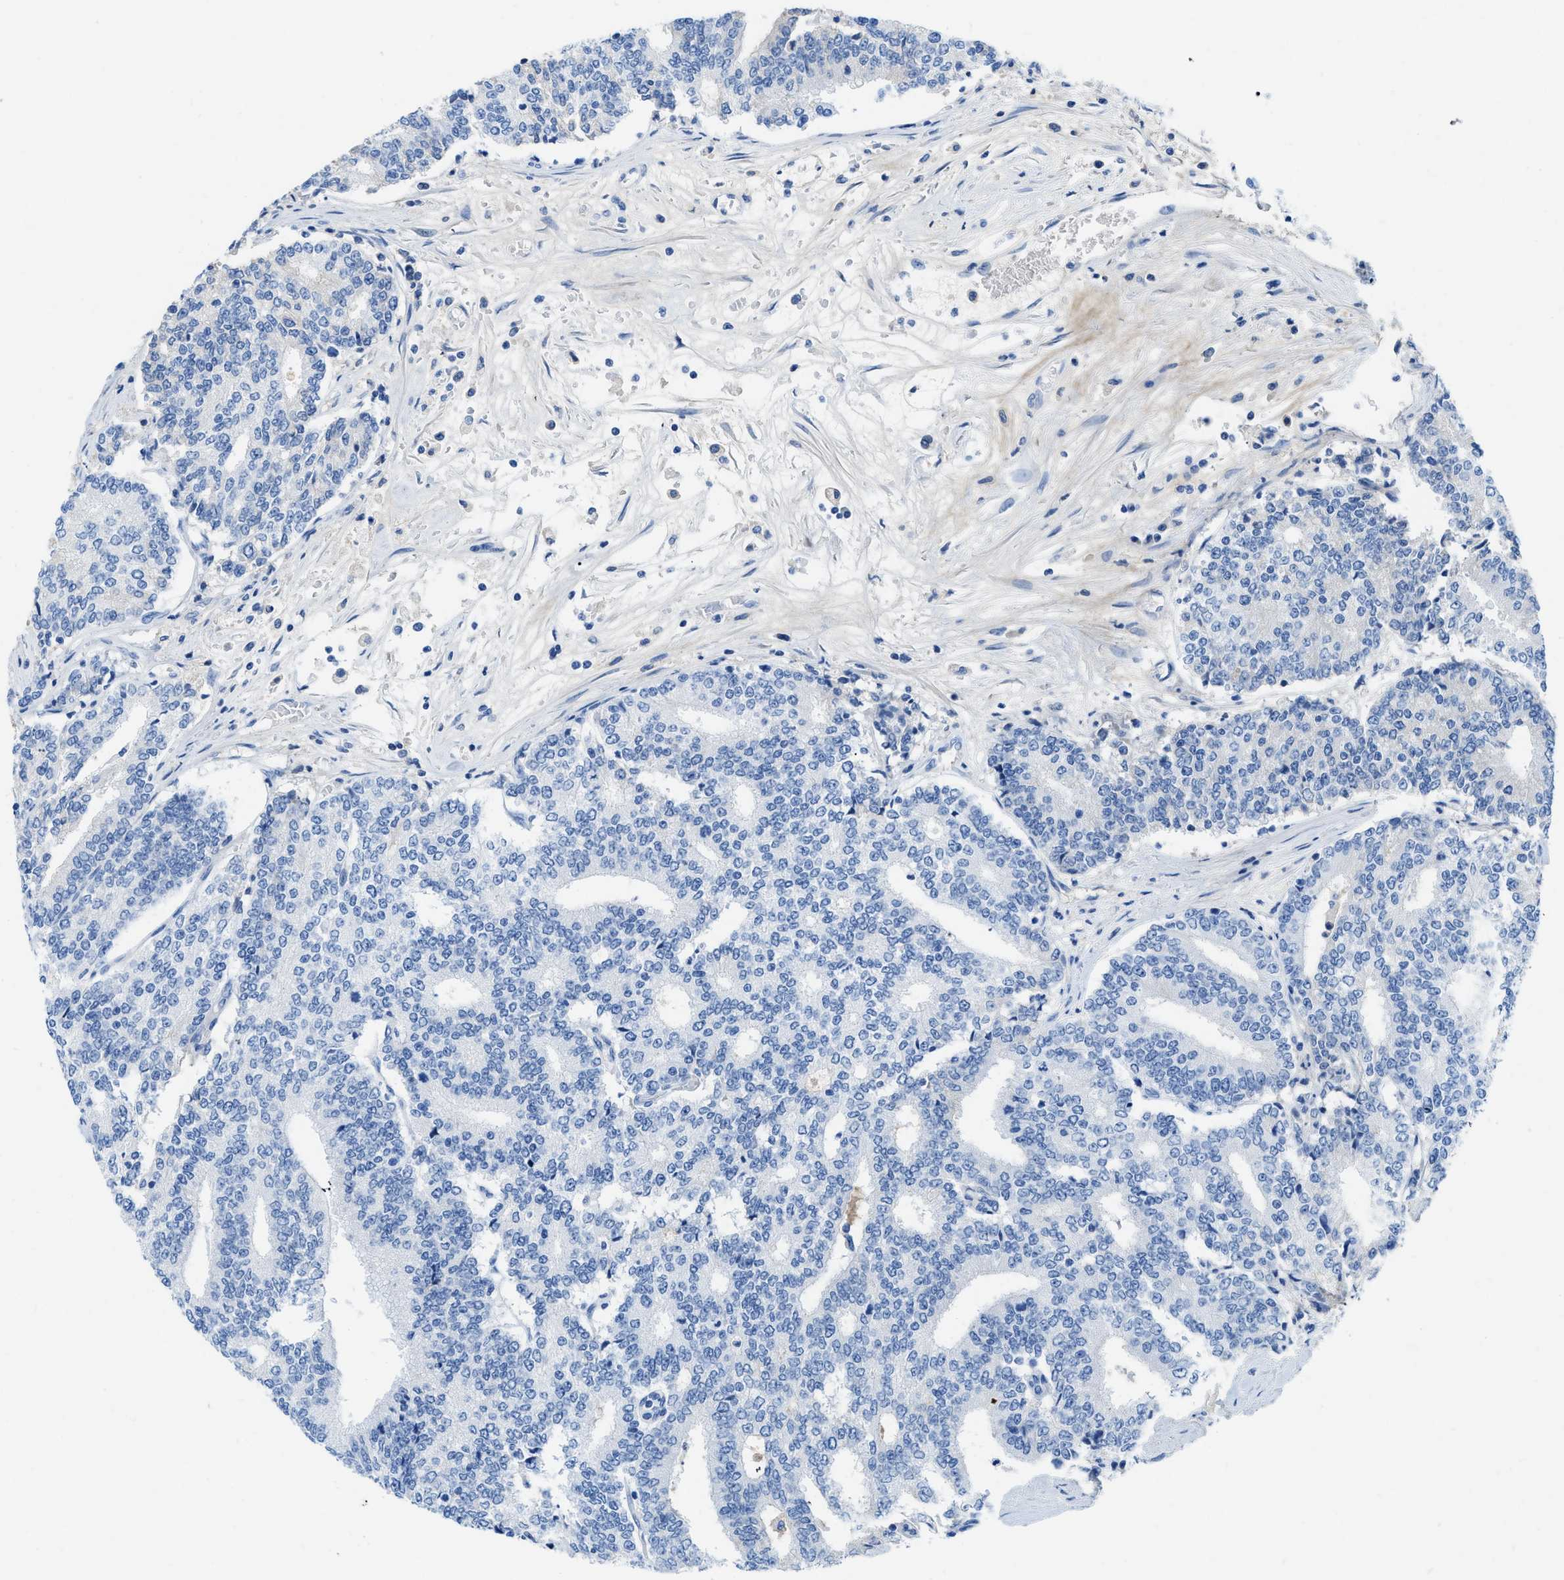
{"staining": {"intensity": "negative", "quantity": "none", "location": "none"}, "tissue": "prostate cancer", "cell_type": "Tumor cells", "image_type": "cancer", "snomed": [{"axis": "morphology", "description": "Normal tissue, NOS"}, {"axis": "morphology", "description": "Adenocarcinoma, High grade"}, {"axis": "topography", "description": "Prostate"}, {"axis": "topography", "description": "Seminal veicle"}], "caption": "This histopathology image is of prostate cancer stained with IHC to label a protein in brown with the nuclei are counter-stained blue. There is no expression in tumor cells.", "gene": "COL3A1", "patient": {"sex": "male", "age": 55}}